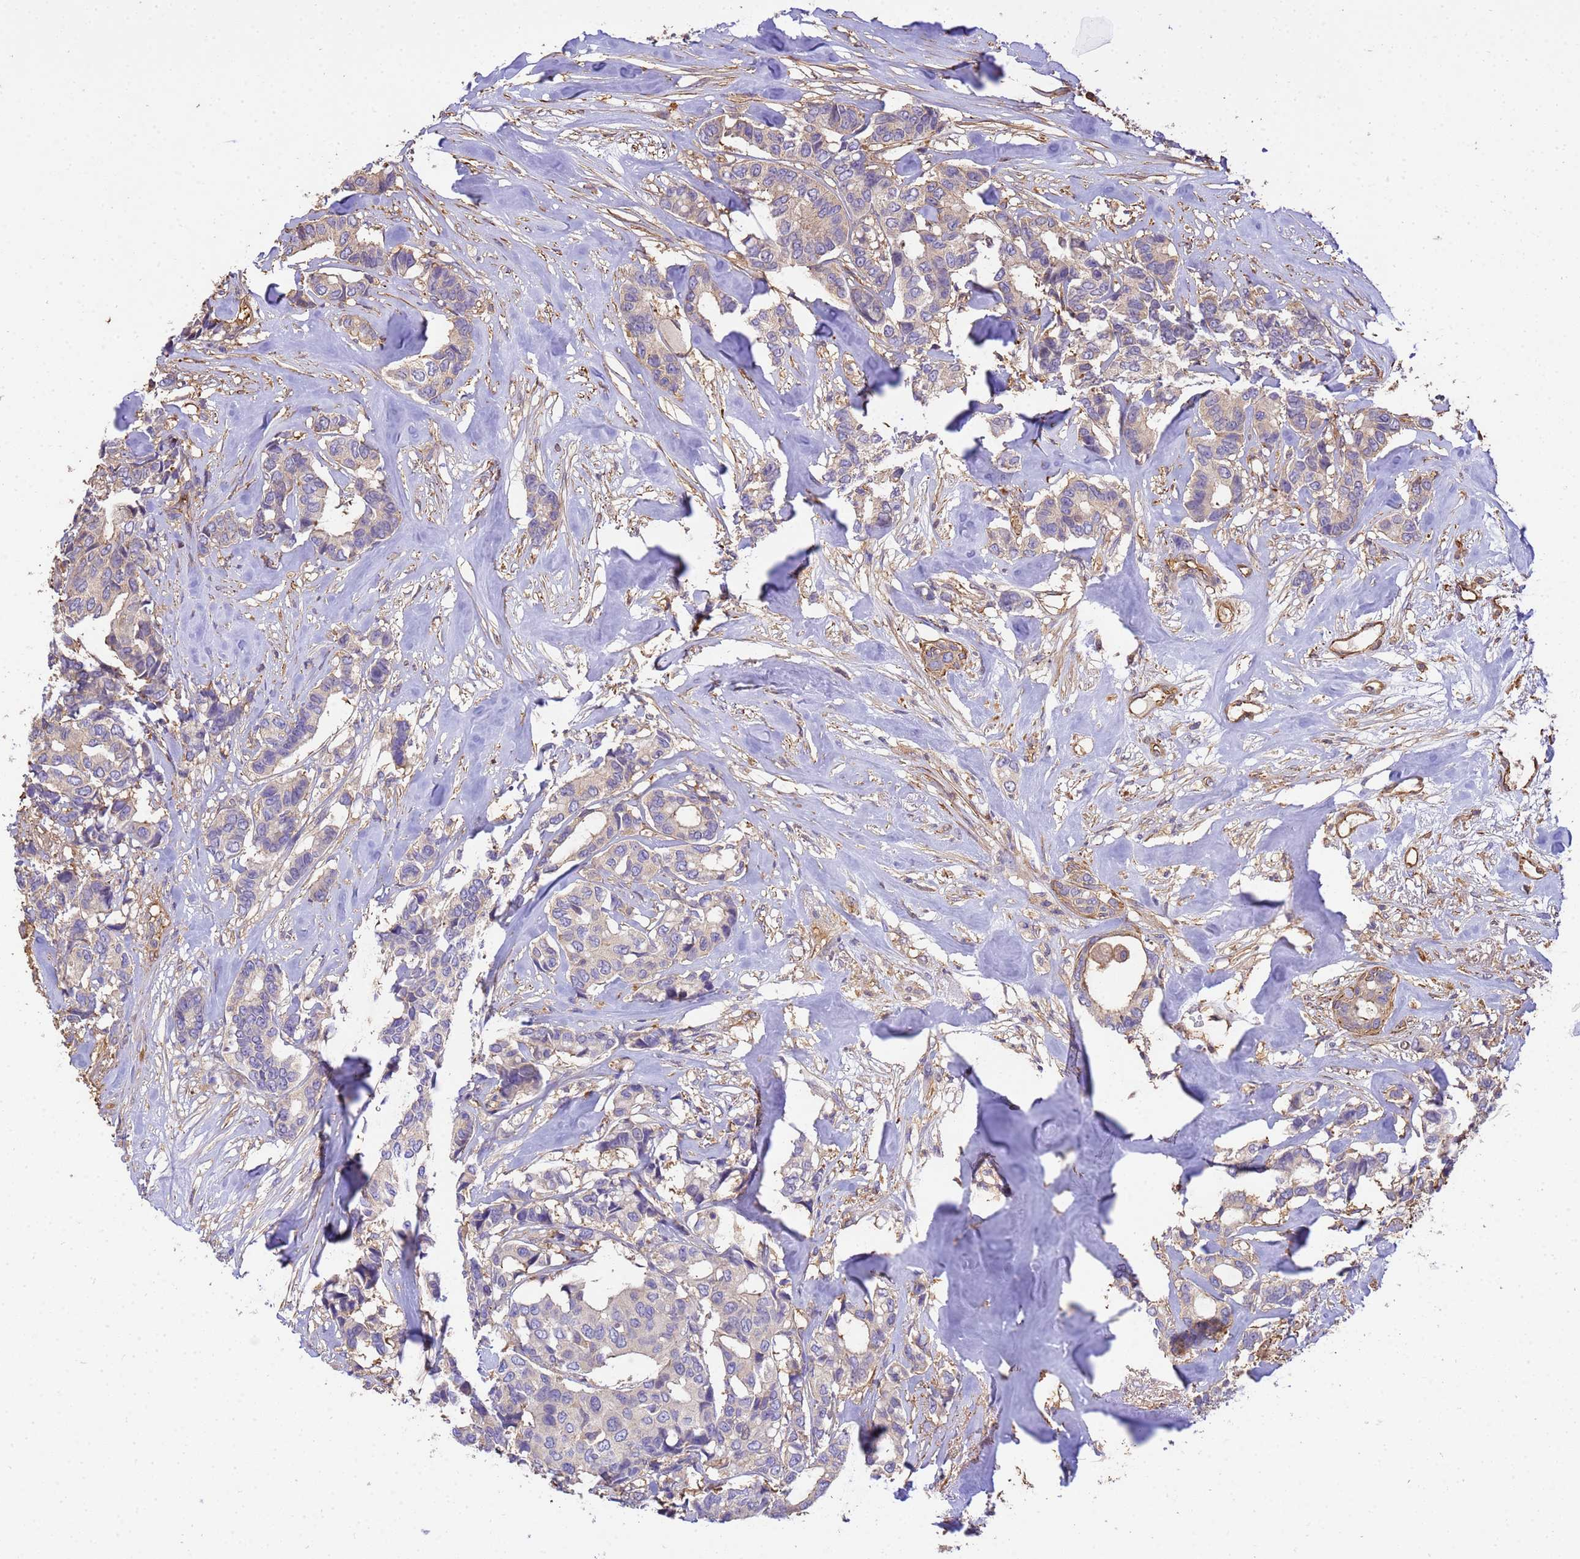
{"staining": {"intensity": "negative", "quantity": "none", "location": "none"}, "tissue": "breast cancer", "cell_type": "Tumor cells", "image_type": "cancer", "snomed": [{"axis": "morphology", "description": "Duct carcinoma"}, {"axis": "topography", "description": "Breast"}], "caption": "Immunohistochemical staining of human infiltrating ductal carcinoma (breast) demonstrates no significant positivity in tumor cells.", "gene": "WDR64", "patient": {"sex": "female", "age": 87}}